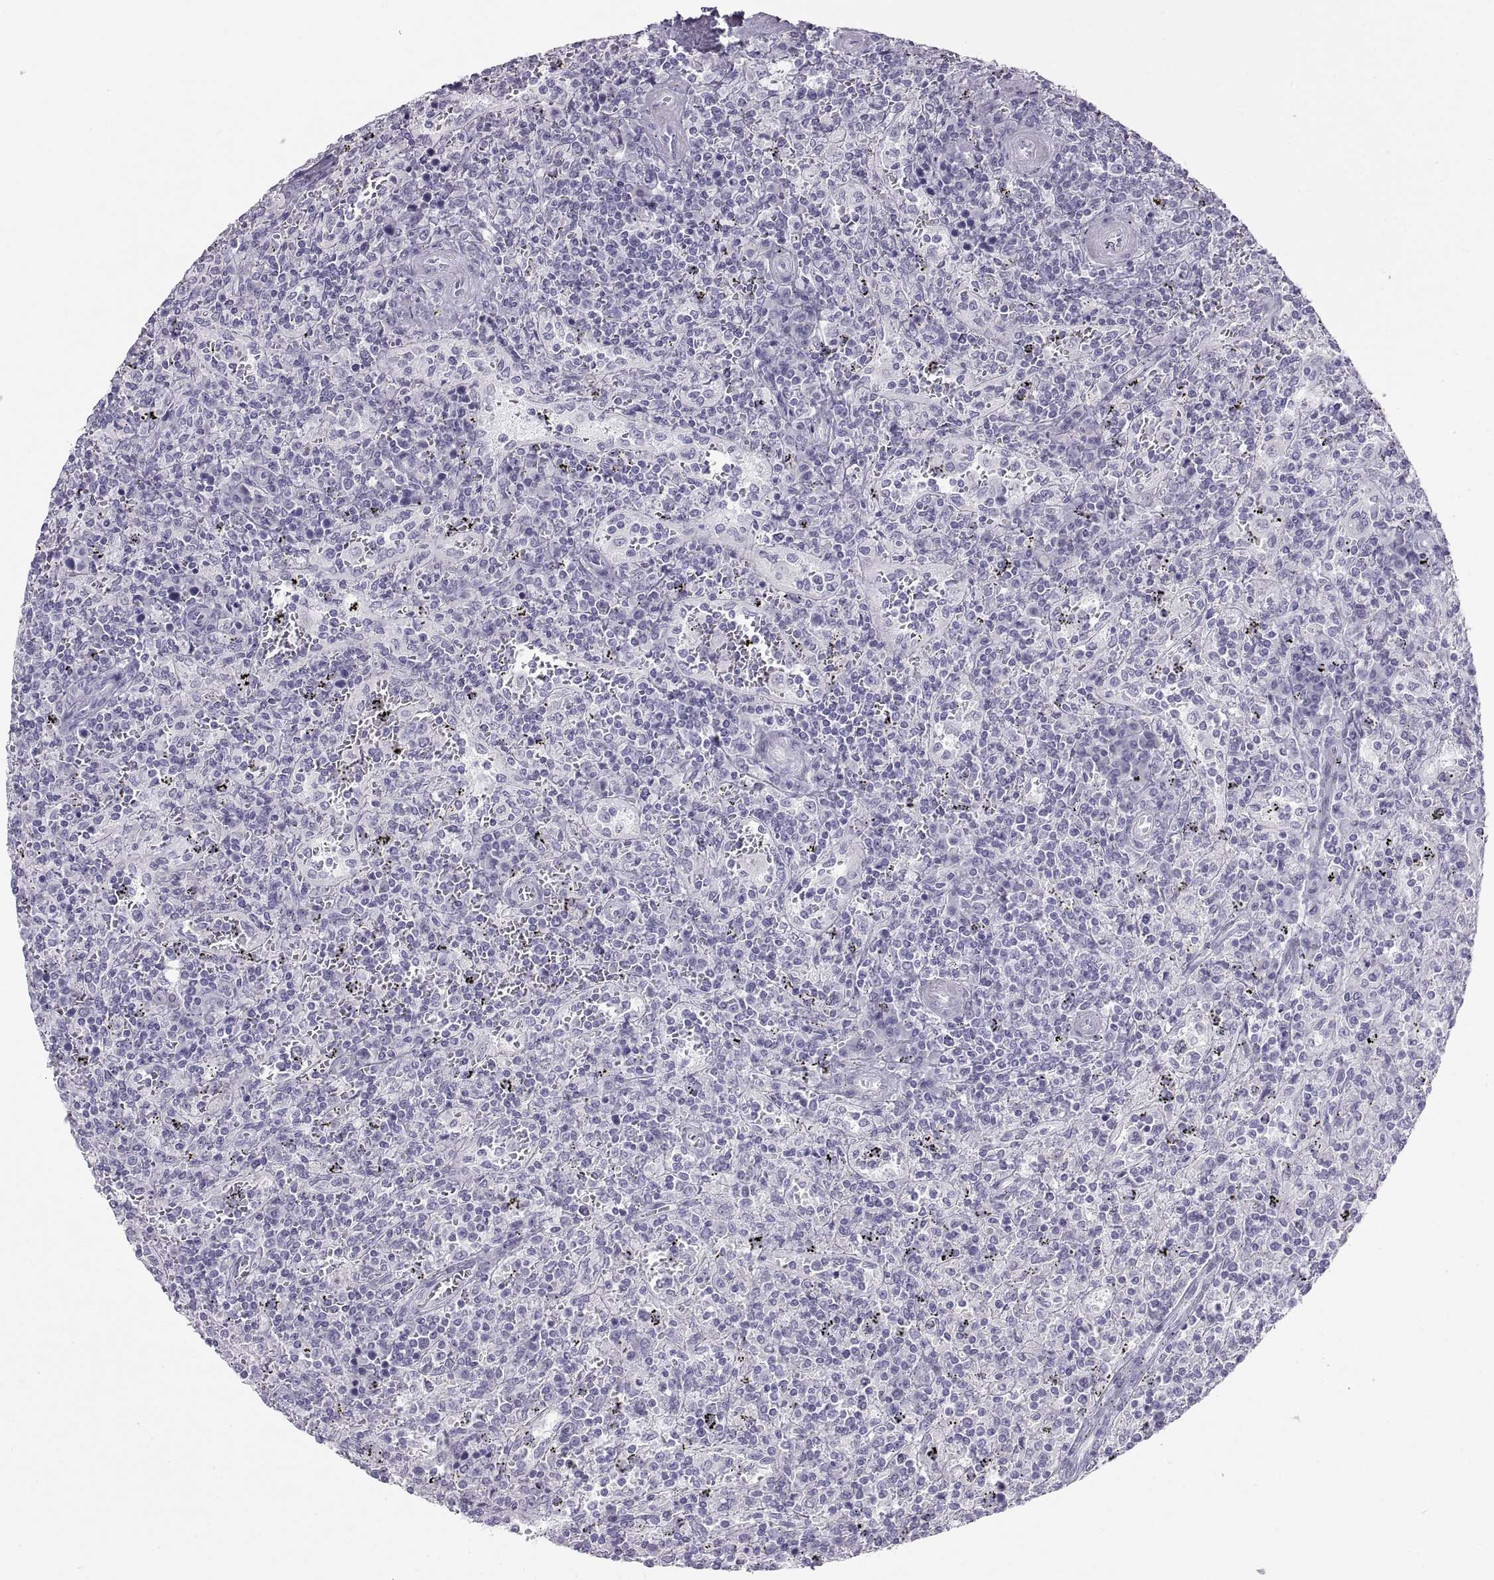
{"staining": {"intensity": "negative", "quantity": "none", "location": "none"}, "tissue": "lymphoma", "cell_type": "Tumor cells", "image_type": "cancer", "snomed": [{"axis": "morphology", "description": "Malignant lymphoma, non-Hodgkin's type, Low grade"}, {"axis": "topography", "description": "Spleen"}], "caption": "Human lymphoma stained for a protein using immunohistochemistry displays no positivity in tumor cells.", "gene": "SEMG1", "patient": {"sex": "male", "age": 62}}